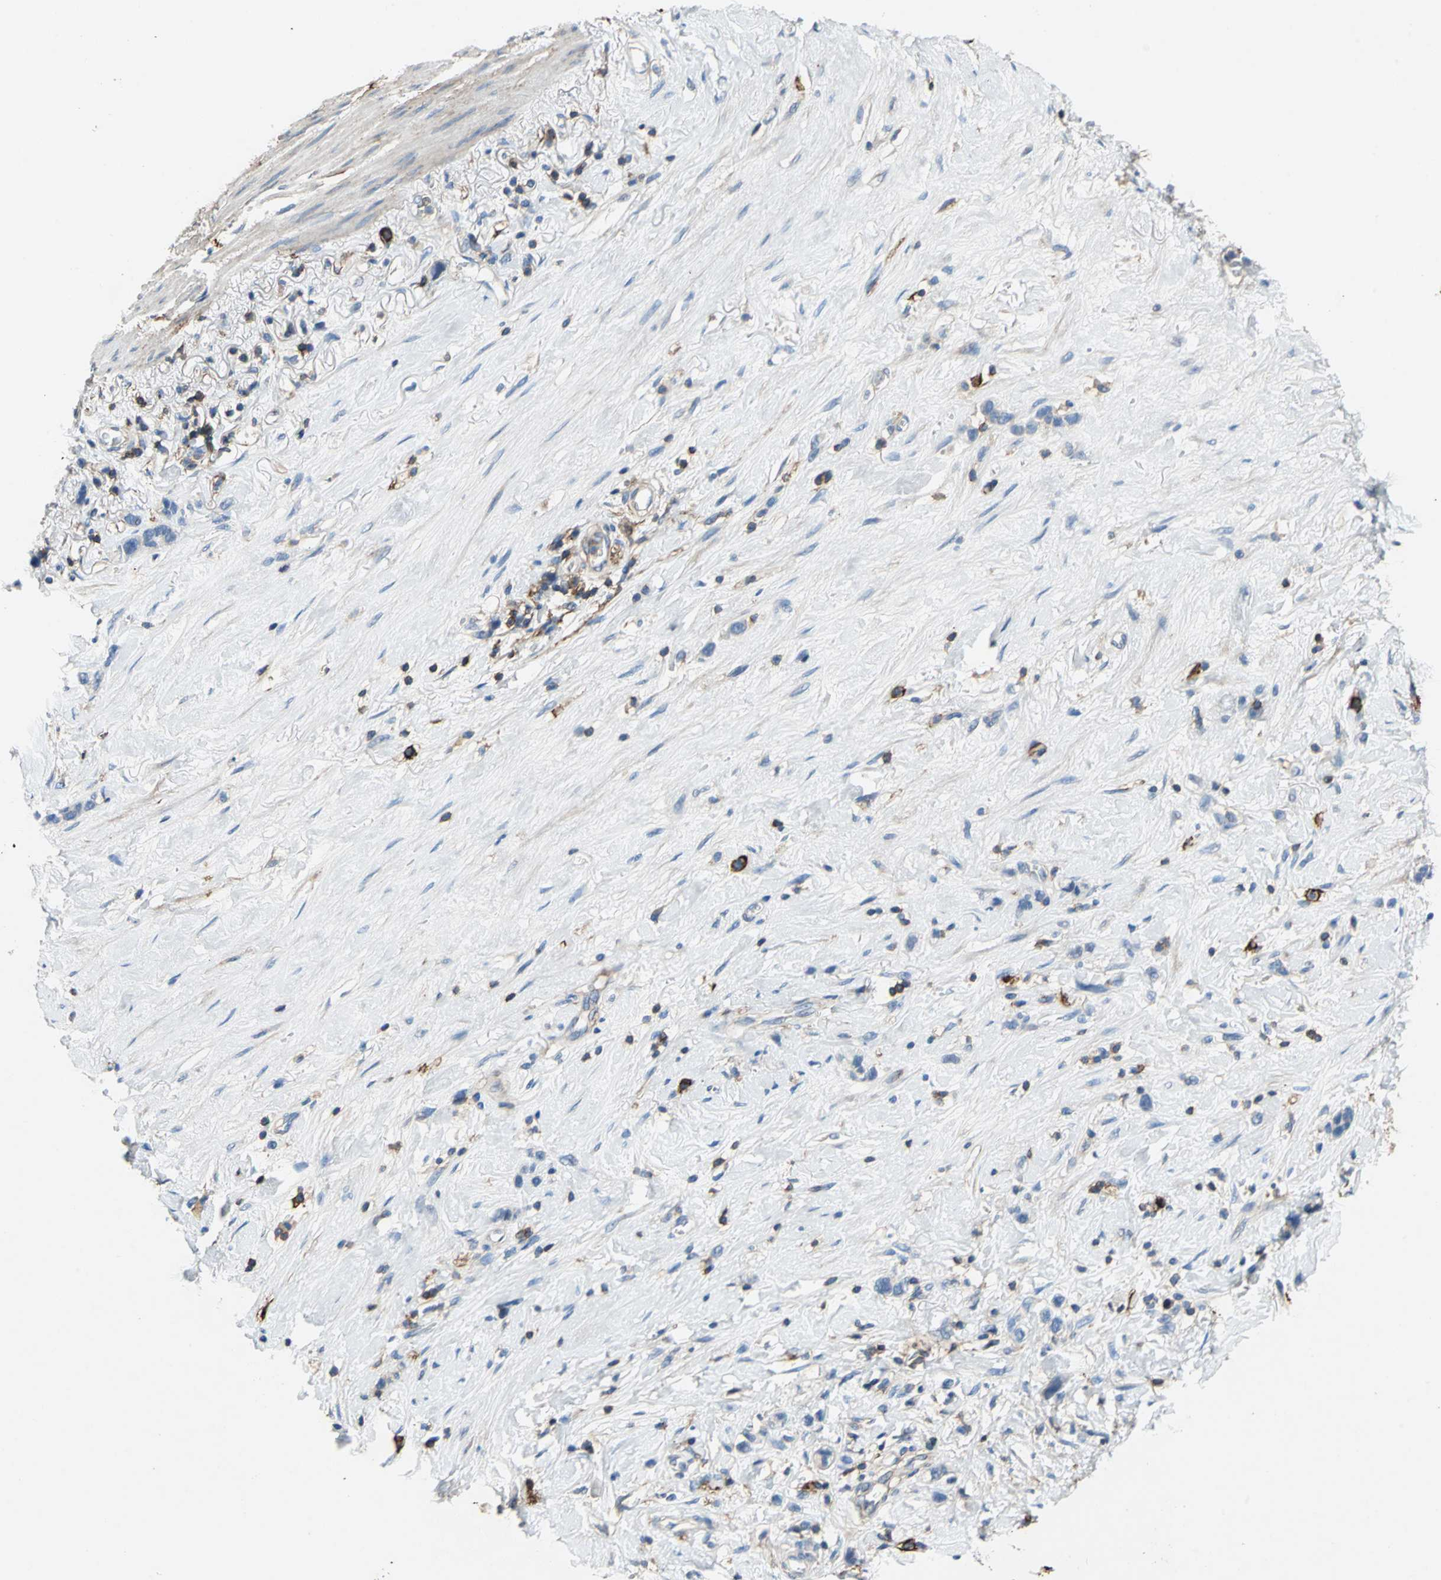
{"staining": {"intensity": "negative", "quantity": "none", "location": "none"}, "tissue": "stomach cancer", "cell_type": "Tumor cells", "image_type": "cancer", "snomed": [{"axis": "morphology", "description": "Normal tissue, NOS"}, {"axis": "morphology", "description": "Adenocarcinoma, NOS"}, {"axis": "morphology", "description": "Adenocarcinoma, High grade"}, {"axis": "topography", "description": "Stomach, upper"}, {"axis": "topography", "description": "Stomach"}], "caption": "Tumor cells show no significant protein expression in stomach high-grade adenocarcinoma. (Immunohistochemistry, brightfield microscopy, high magnification).", "gene": "CD44", "patient": {"sex": "female", "age": 65}}